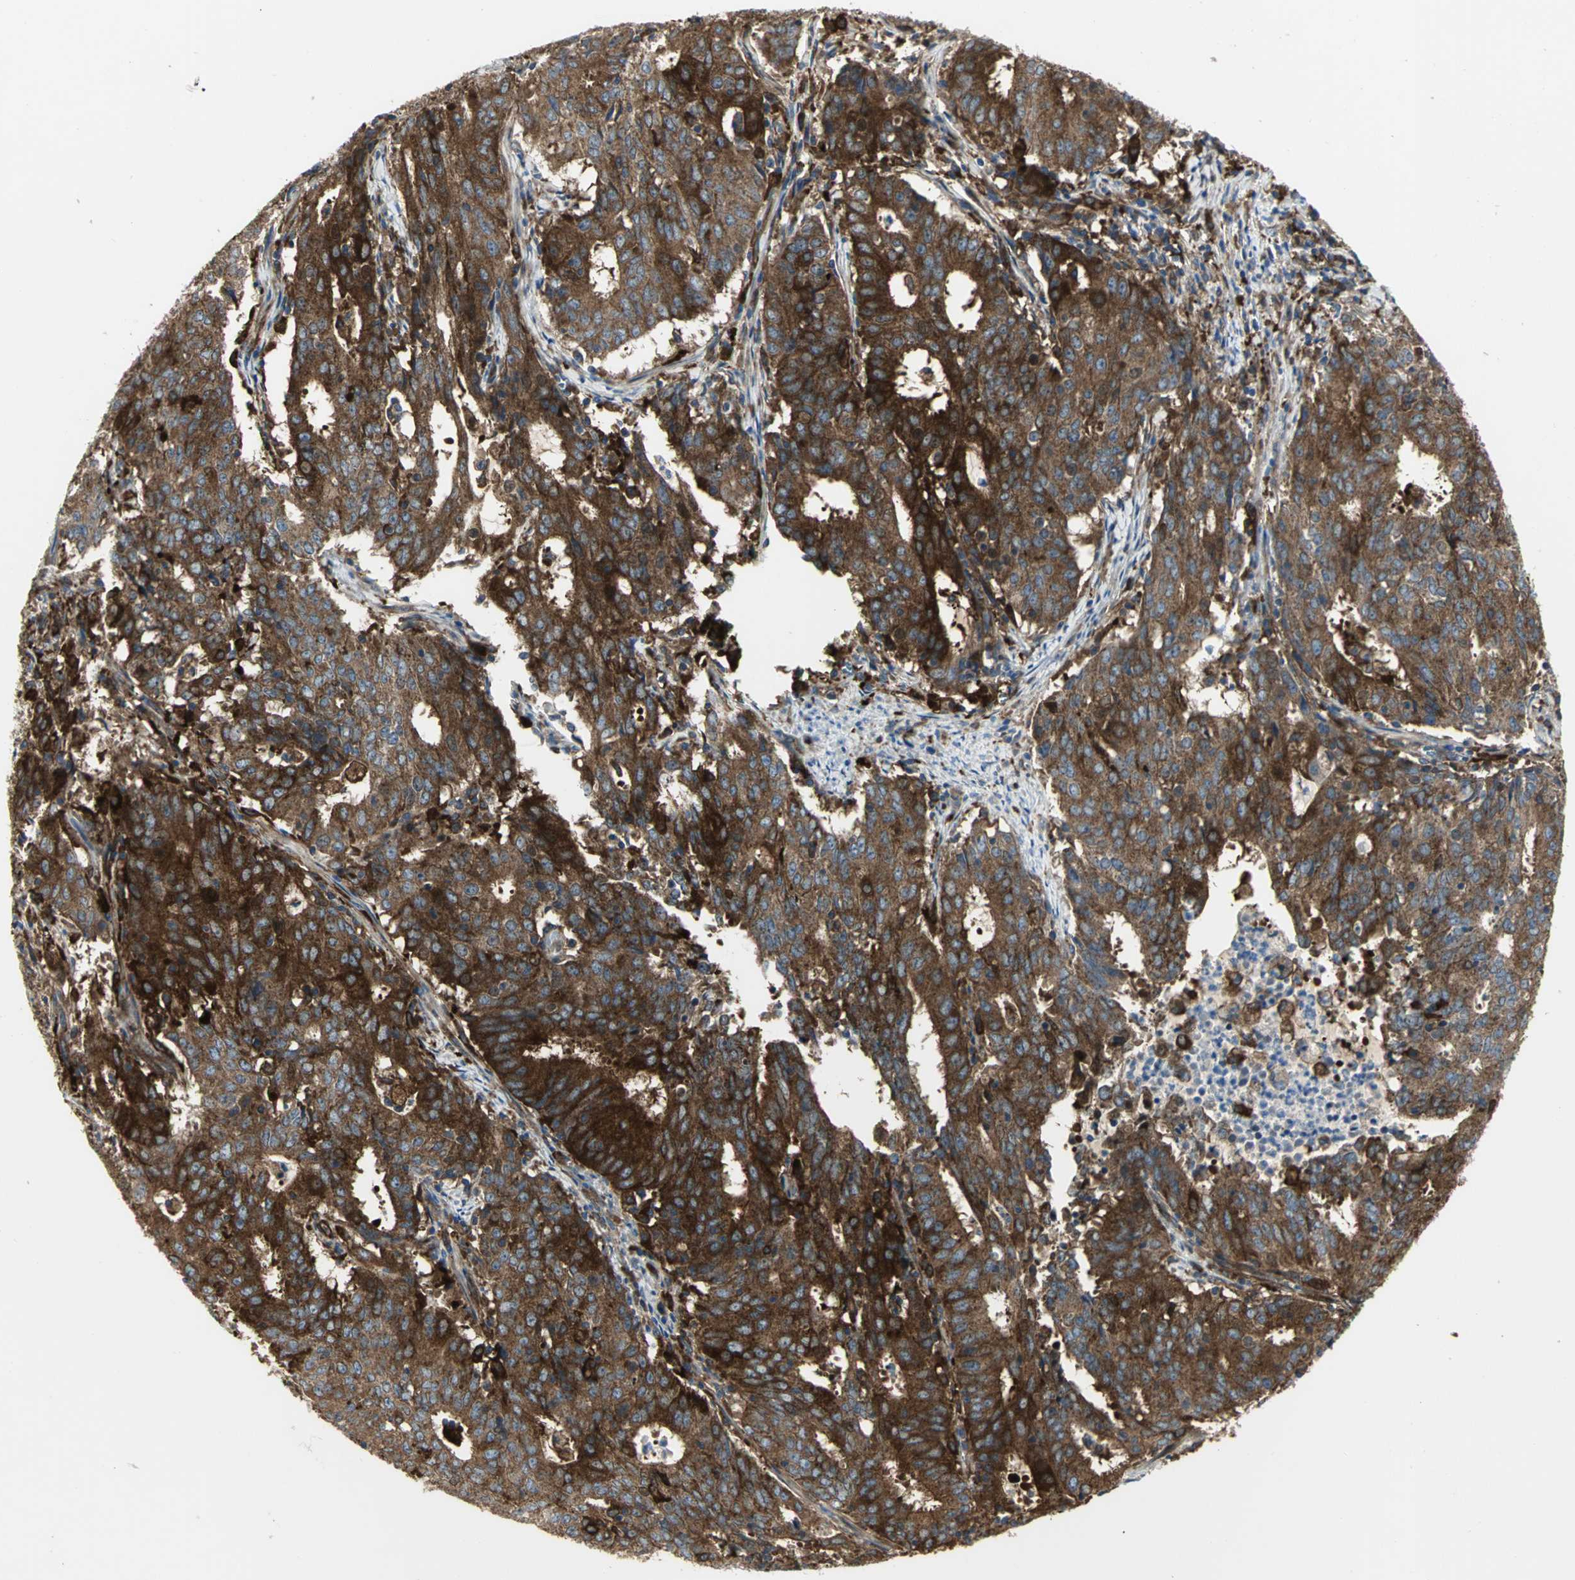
{"staining": {"intensity": "strong", "quantity": ">75%", "location": "cytoplasmic/membranous"}, "tissue": "cervical cancer", "cell_type": "Tumor cells", "image_type": "cancer", "snomed": [{"axis": "morphology", "description": "Adenocarcinoma, NOS"}, {"axis": "topography", "description": "Cervix"}], "caption": "Immunohistochemical staining of human cervical adenocarcinoma reveals high levels of strong cytoplasmic/membranous positivity in about >75% of tumor cells.", "gene": "CHRNB1", "patient": {"sex": "female", "age": 44}}